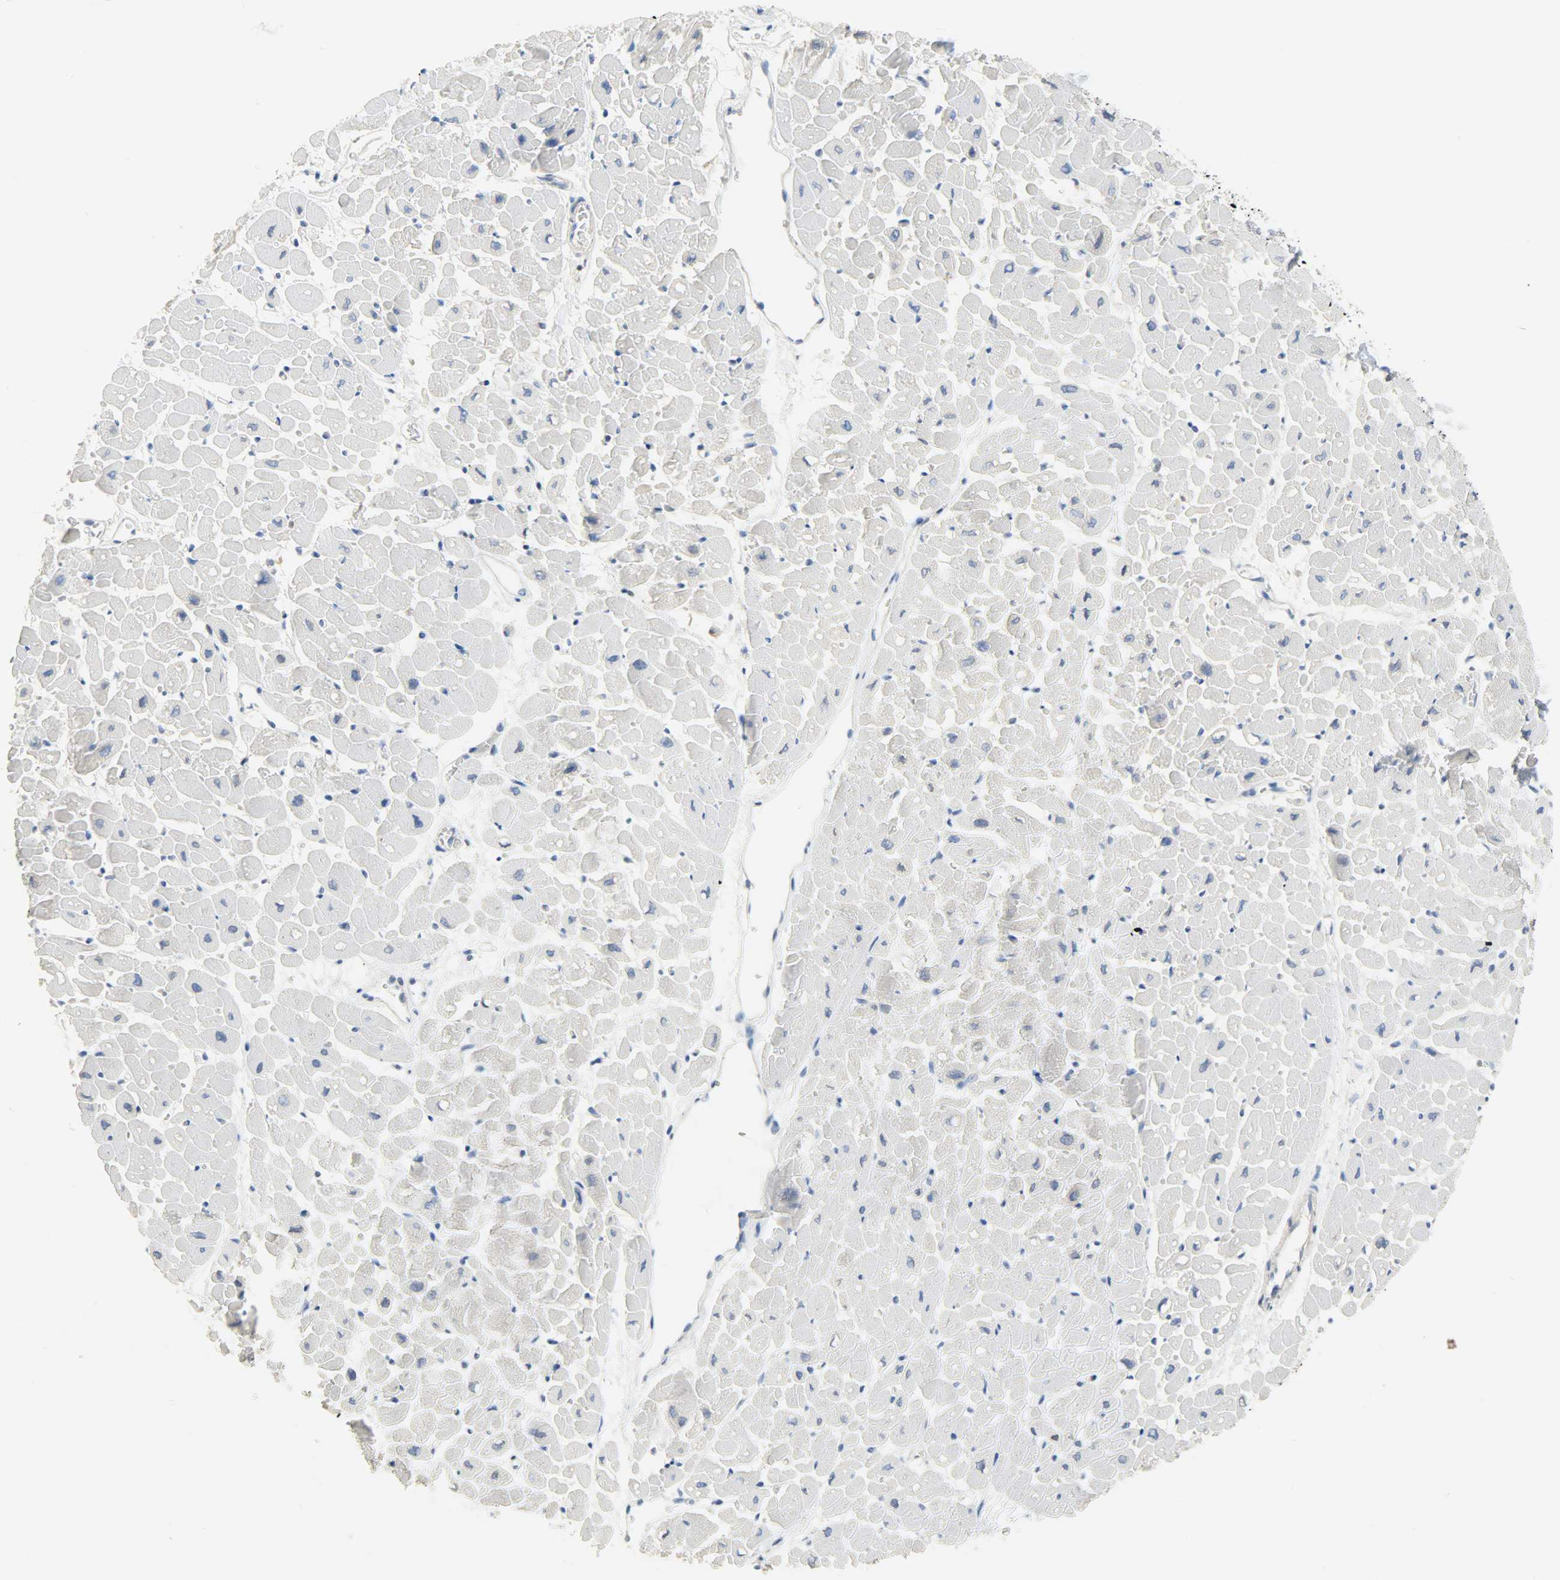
{"staining": {"intensity": "negative", "quantity": "none", "location": "none"}, "tissue": "heart muscle", "cell_type": "Cardiomyocytes", "image_type": "normal", "snomed": [{"axis": "morphology", "description": "Normal tissue, NOS"}, {"axis": "topography", "description": "Heart"}], "caption": "High magnification brightfield microscopy of unremarkable heart muscle stained with DAB (3,3'-diaminobenzidine) (brown) and counterstained with hematoxylin (blue): cardiomyocytes show no significant staining. Brightfield microscopy of IHC stained with DAB (brown) and hematoxylin (blue), captured at high magnification.", "gene": "EIF4EBP1", "patient": {"sex": "male", "age": 45}}